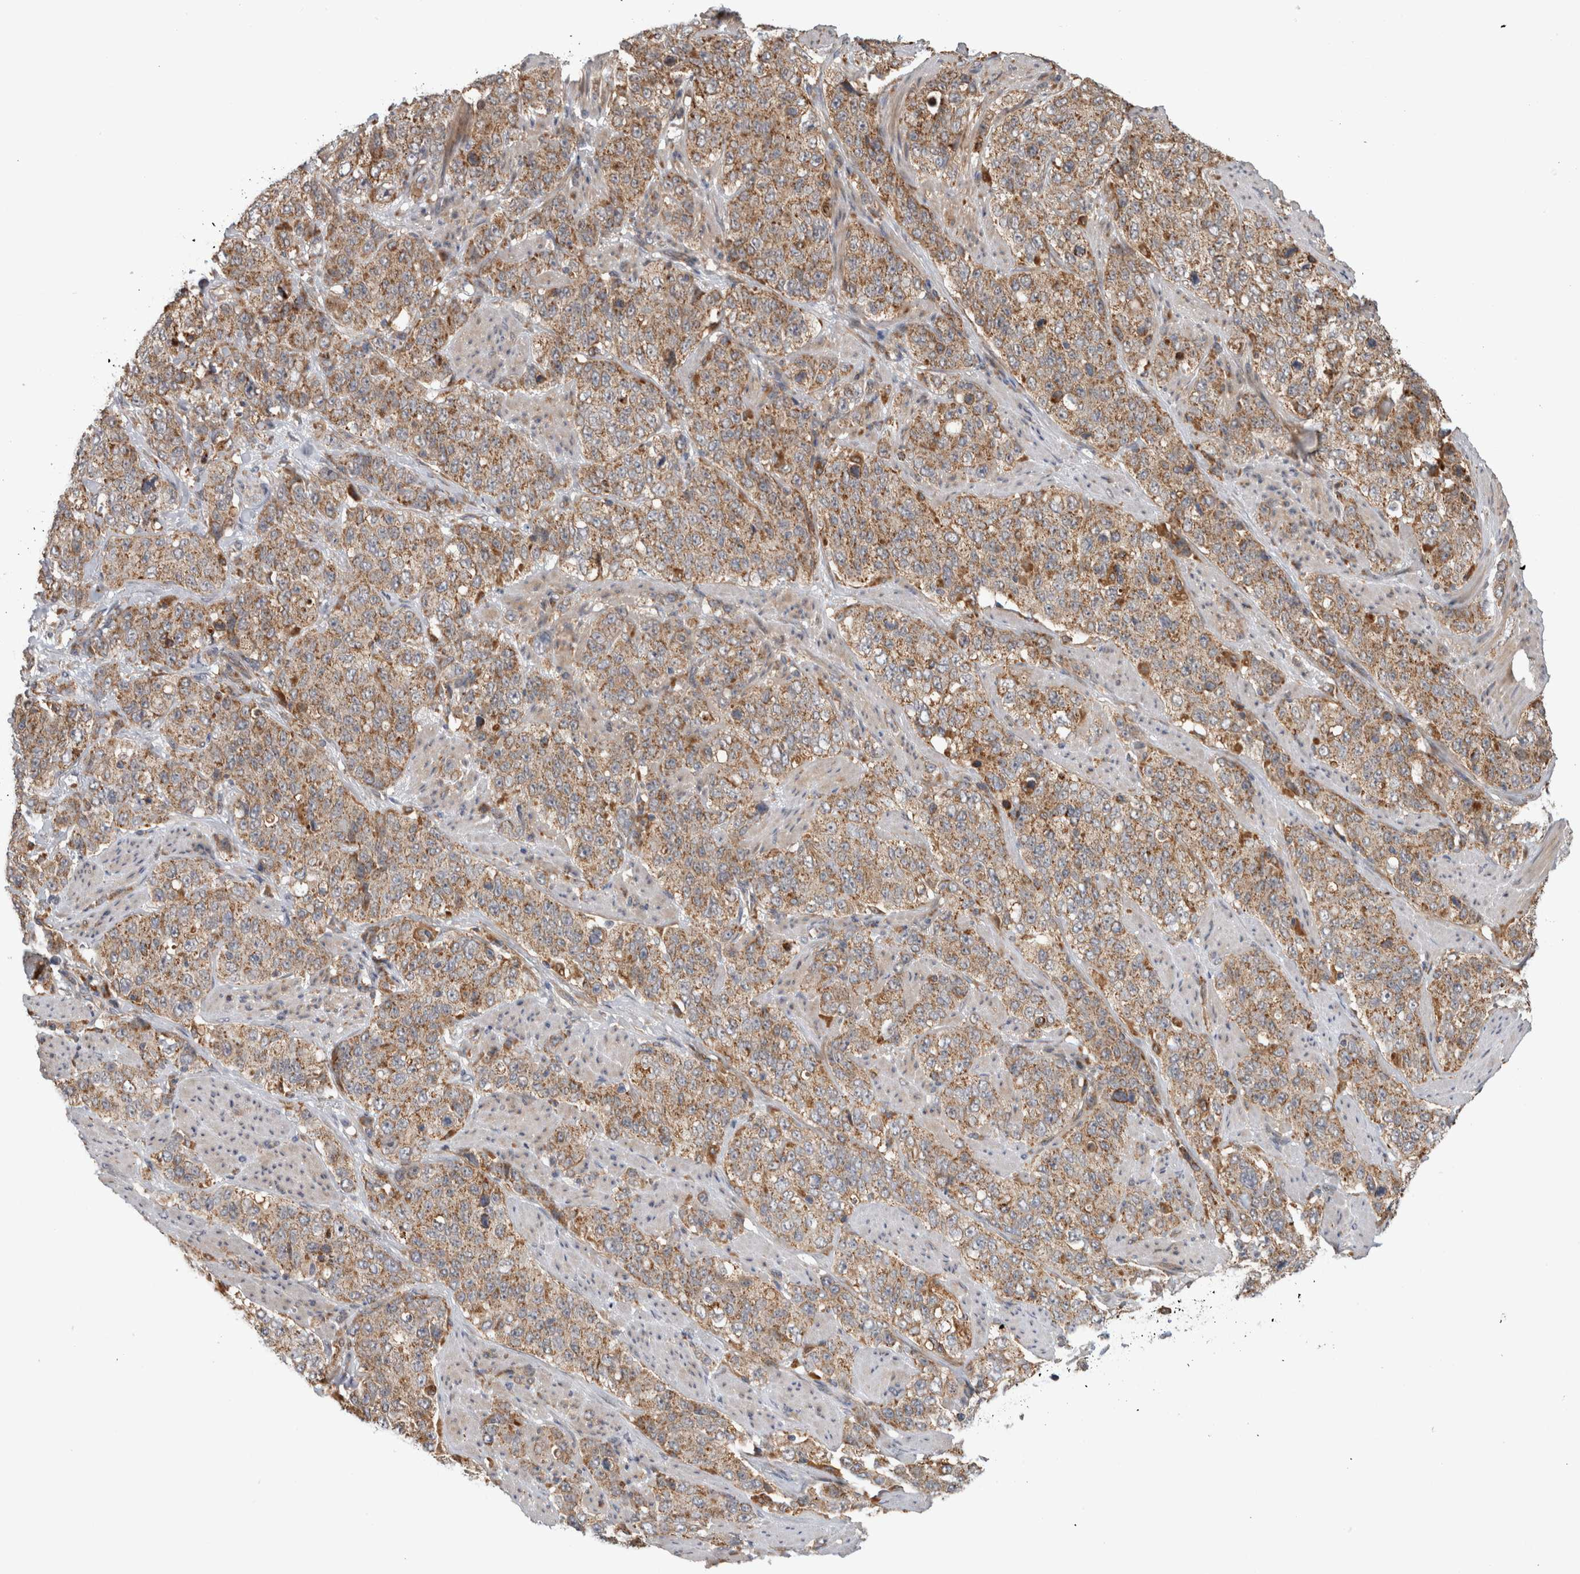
{"staining": {"intensity": "moderate", "quantity": ">75%", "location": "cytoplasmic/membranous"}, "tissue": "stomach cancer", "cell_type": "Tumor cells", "image_type": "cancer", "snomed": [{"axis": "morphology", "description": "Adenocarcinoma, NOS"}, {"axis": "topography", "description": "Stomach"}], "caption": "Immunohistochemistry (IHC) photomicrograph of human stomach cancer stained for a protein (brown), which demonstrates medium levels of moderate cytoplasmic/membranous positivity in approximately >75% of tumor cells.", "gene": "ADGRL3", "patient": {"sex": "male", "age": 48}}